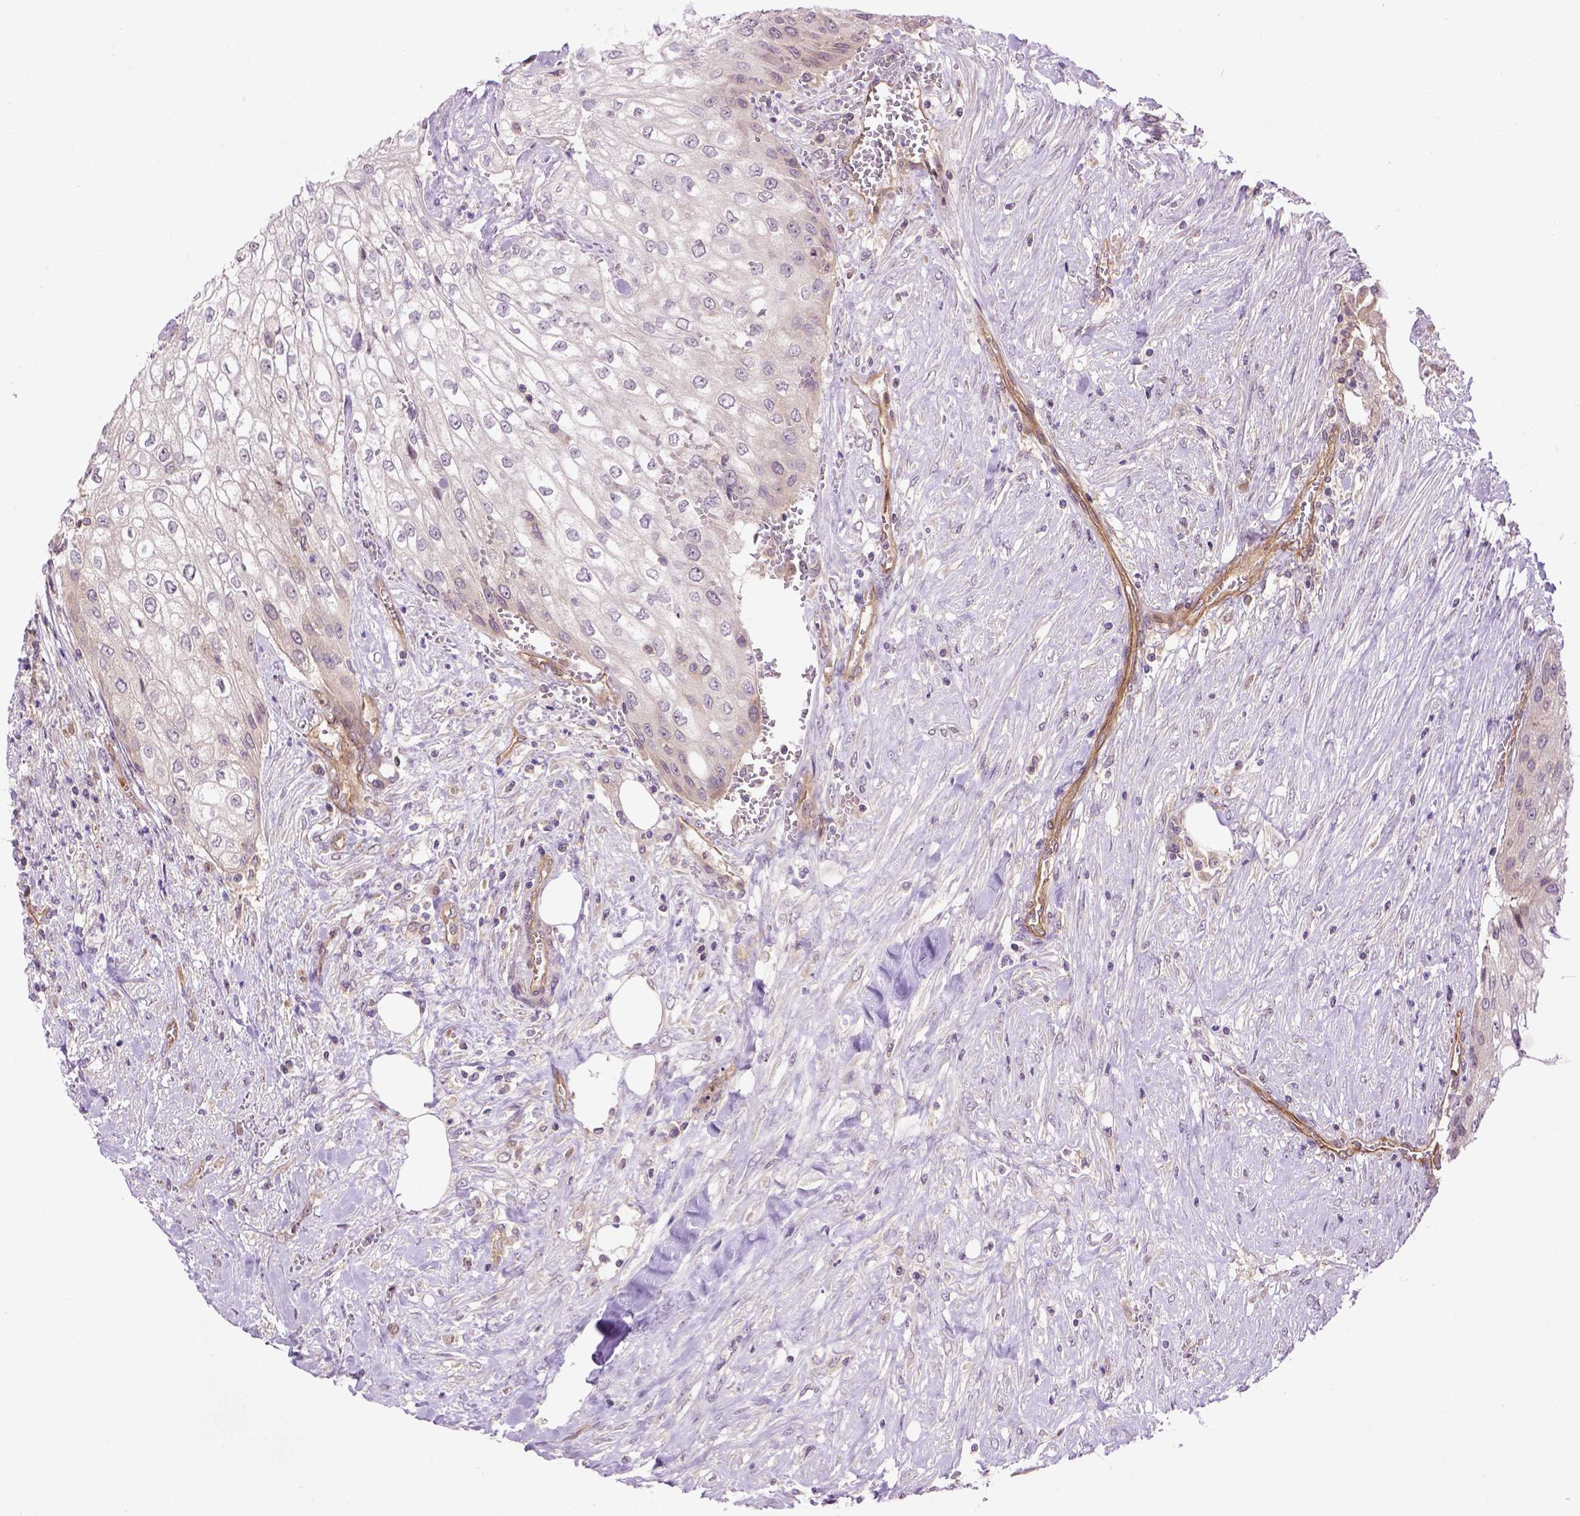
{"staining": {"intensity": "negative", "quantity": "none", "location": "none"}, "tissue": "urothelial cancer", "cell_type": "Tumor cells", "image_type": "cancer", "snomed": [{"axis": "morphology", "description": "Urothelial carcinoma, High grade"}, {"axis": "topography", "description": "Urinary bladder"}], "caption": "Tumor cells are negative for protein expression in human urothelial cancer.", "gene": "CASKIN2", "patient": {"sex": "male", "age": 62}}